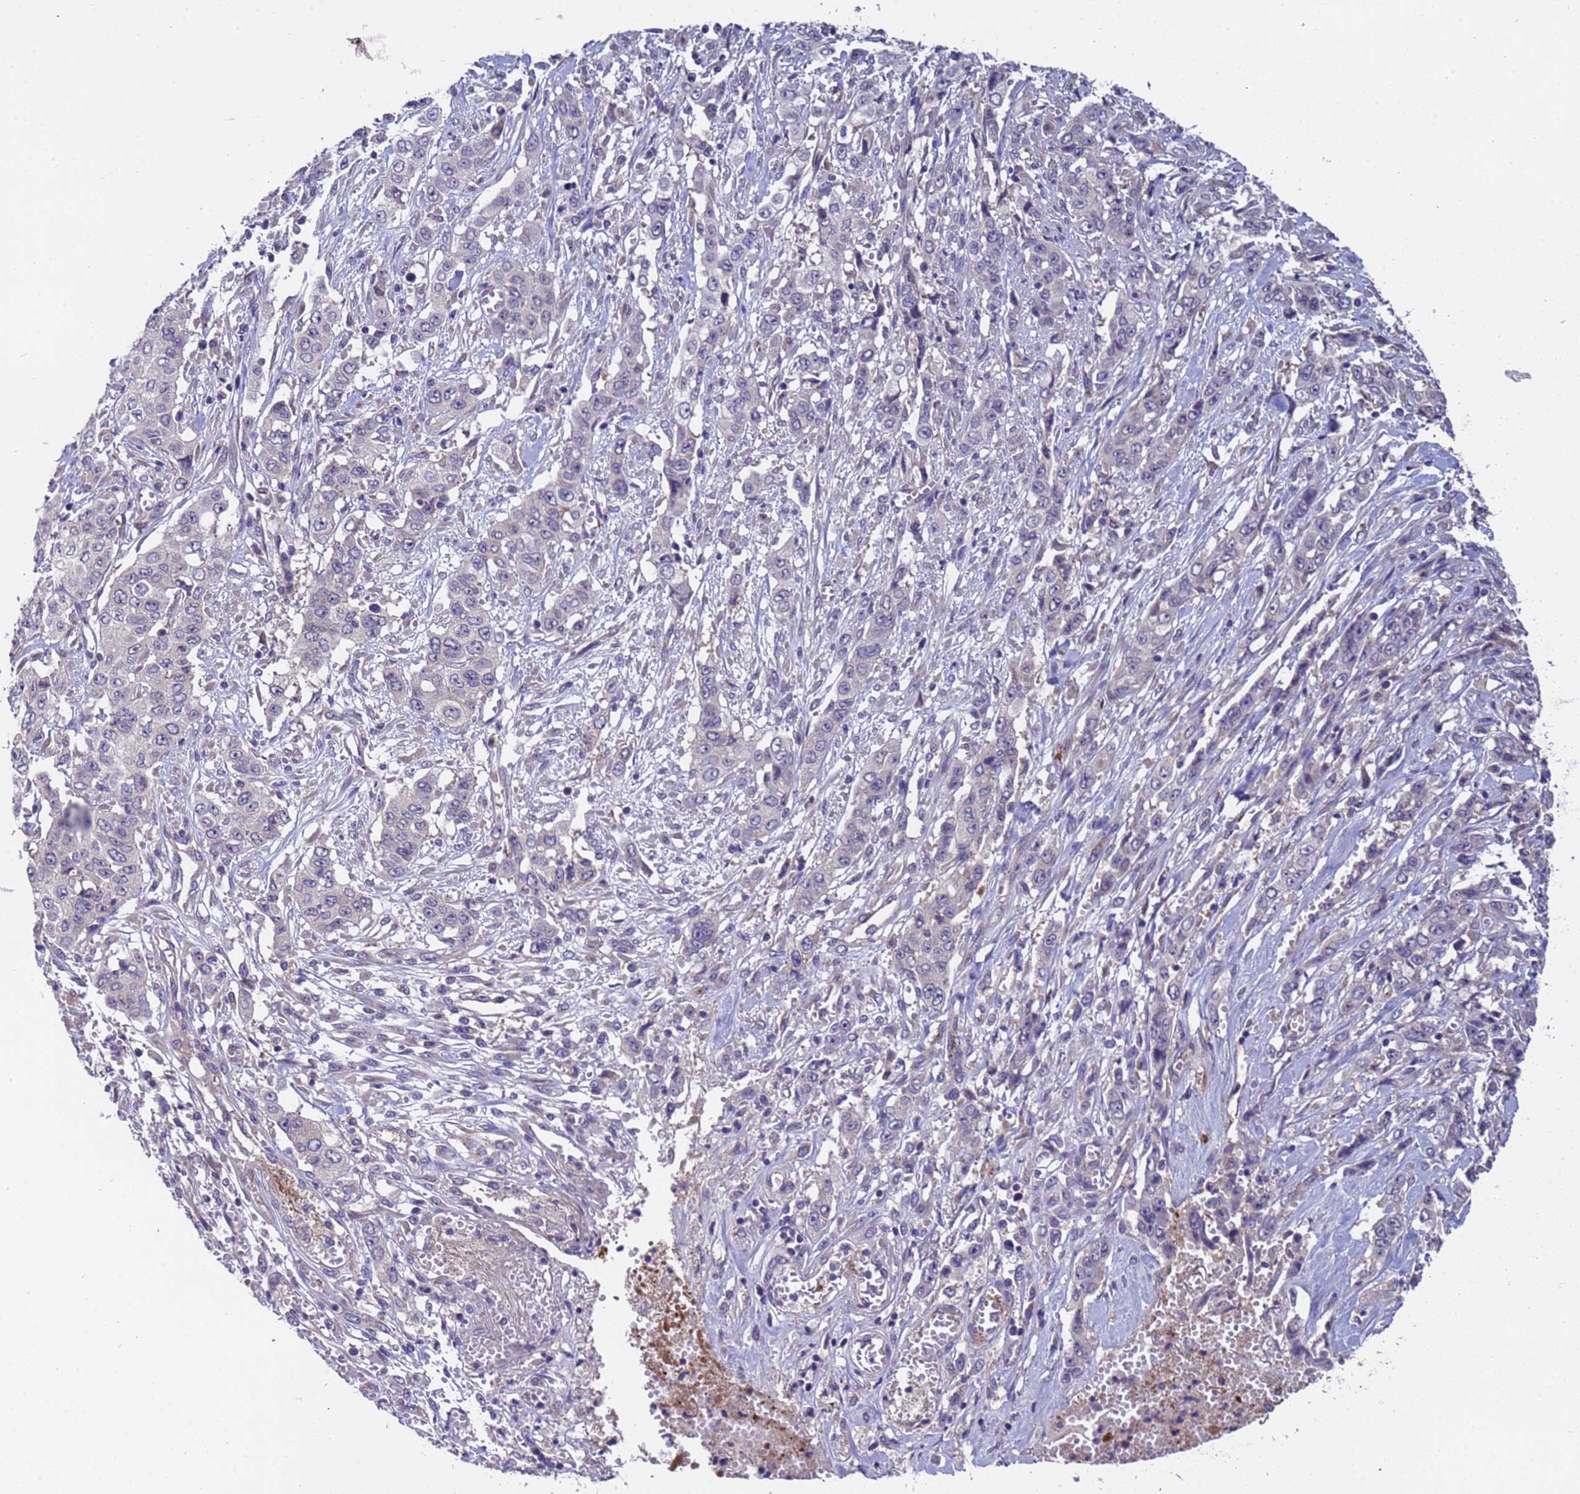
{"staining": {"intensity": "negative", "quantity": "none", "location": "none"}, "tissue": "stomach cancer", "cell_type": "Tumor cells", "image_type": "cancer", "snomed": [{"axis": "morphology", "description": "Normal tissue, NOS"}, {"axis": "morphology", "description": "Adenocarcinoma, NOS"}, {"axis": "topography", "description": "Stomach"}], "caption": "DAB (3,3'-diaminobenzidine) immunohistochemical staining of human stomach cancer shows no significant expression in tumor cells.", "gene": "ZNF248", "patient": {"sex": "female", "age": 64}}